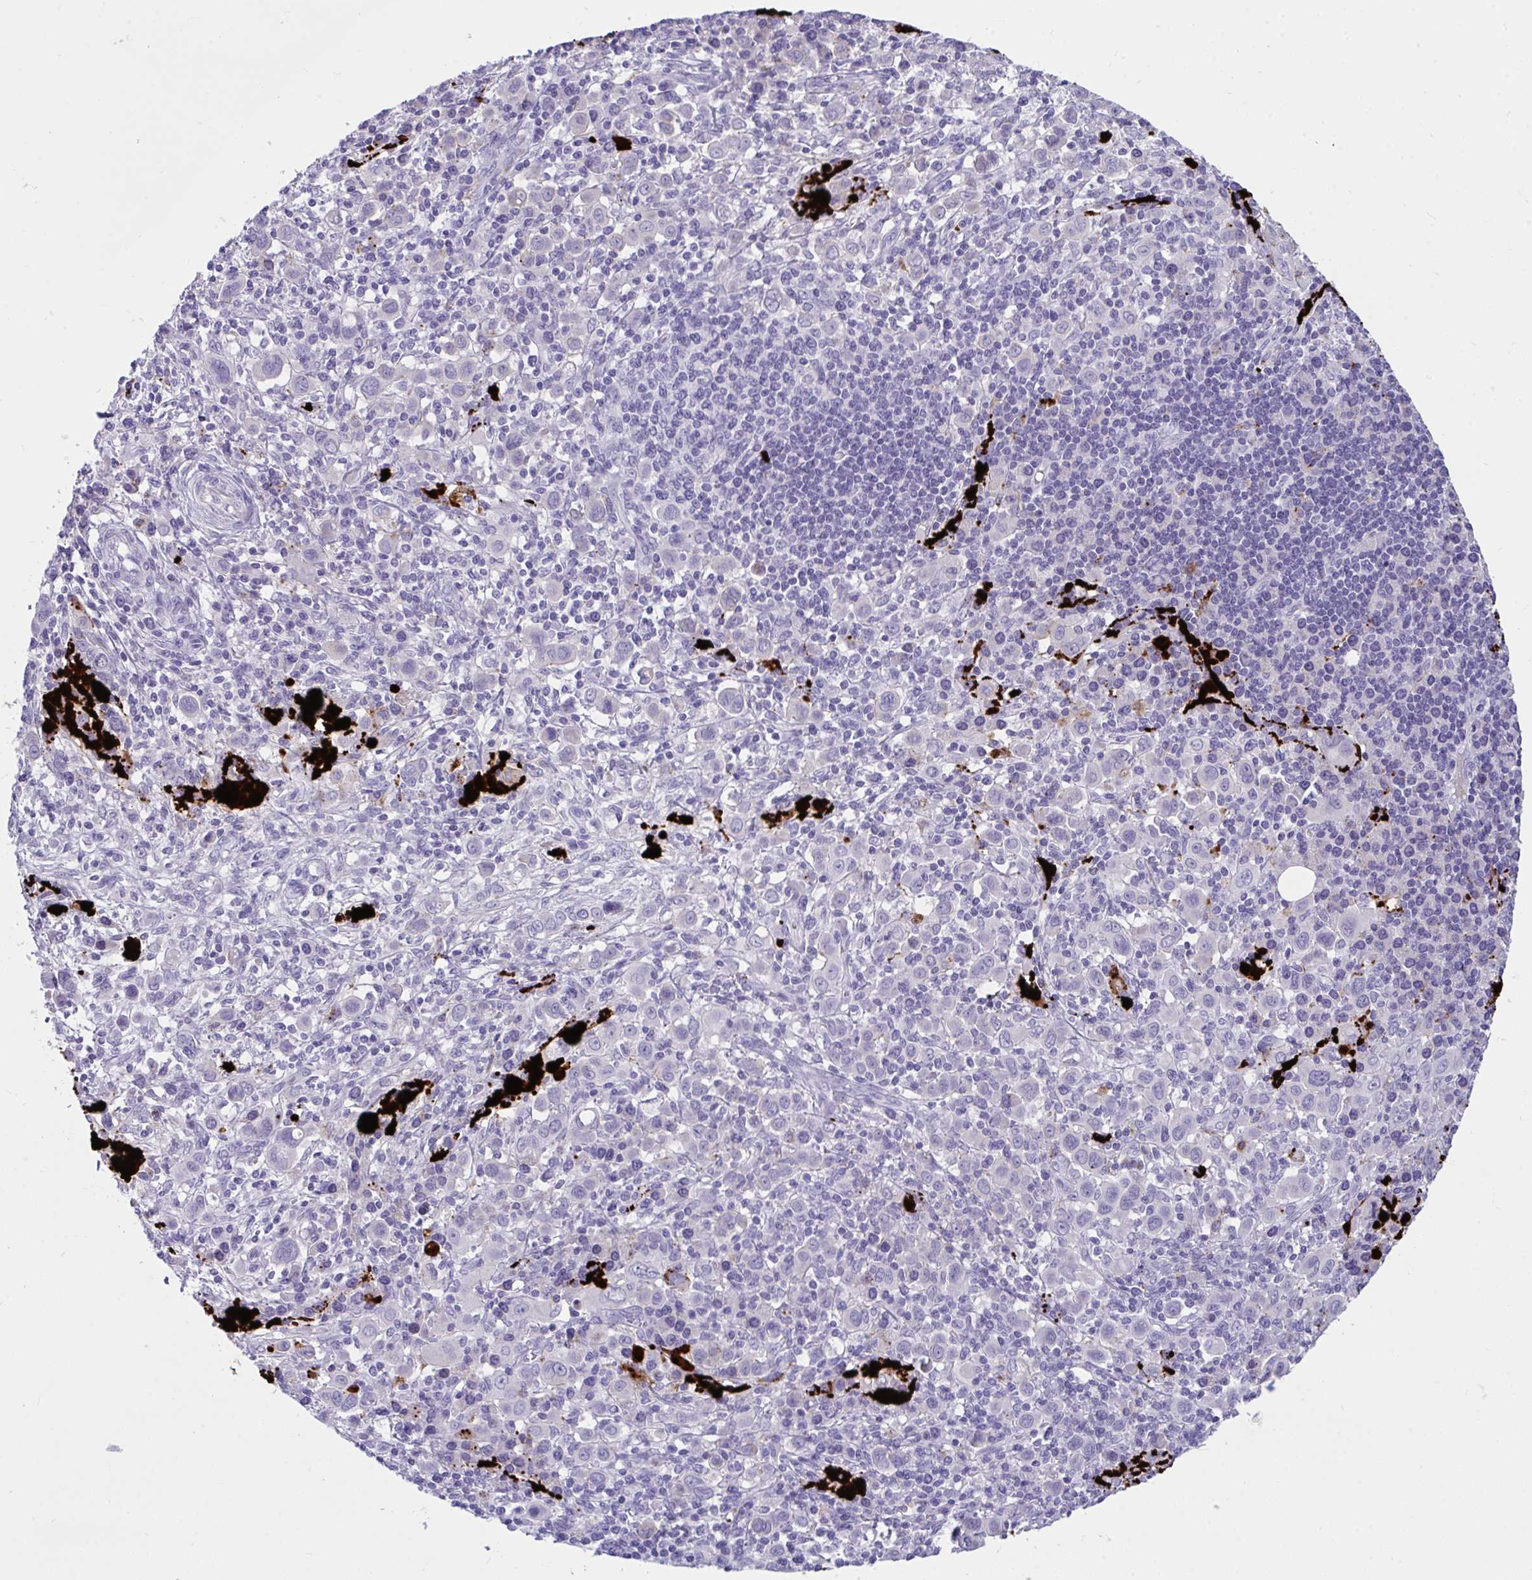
{"staining": {"intensity": "strong", "quantity": "<25%", "location": "cytoplasmic/membranous"}, "tissue": "stomach cancer", "cell_type": "Tumor cells", "image_type": "cancer", "snomed": [{"axis": "morphology", "description": "Adenocarcinoma, NOS"}, {"axis": "topography", "description": "Stomach, upper"}], "caption": "A histopathology image of stomach adenocarcinoma stained for a protein reveals strong cytoplasmic/membranous brown staining in tumor cells.", "gene": "PIGZ", "patient": {"sex": "male", "age": 75}}